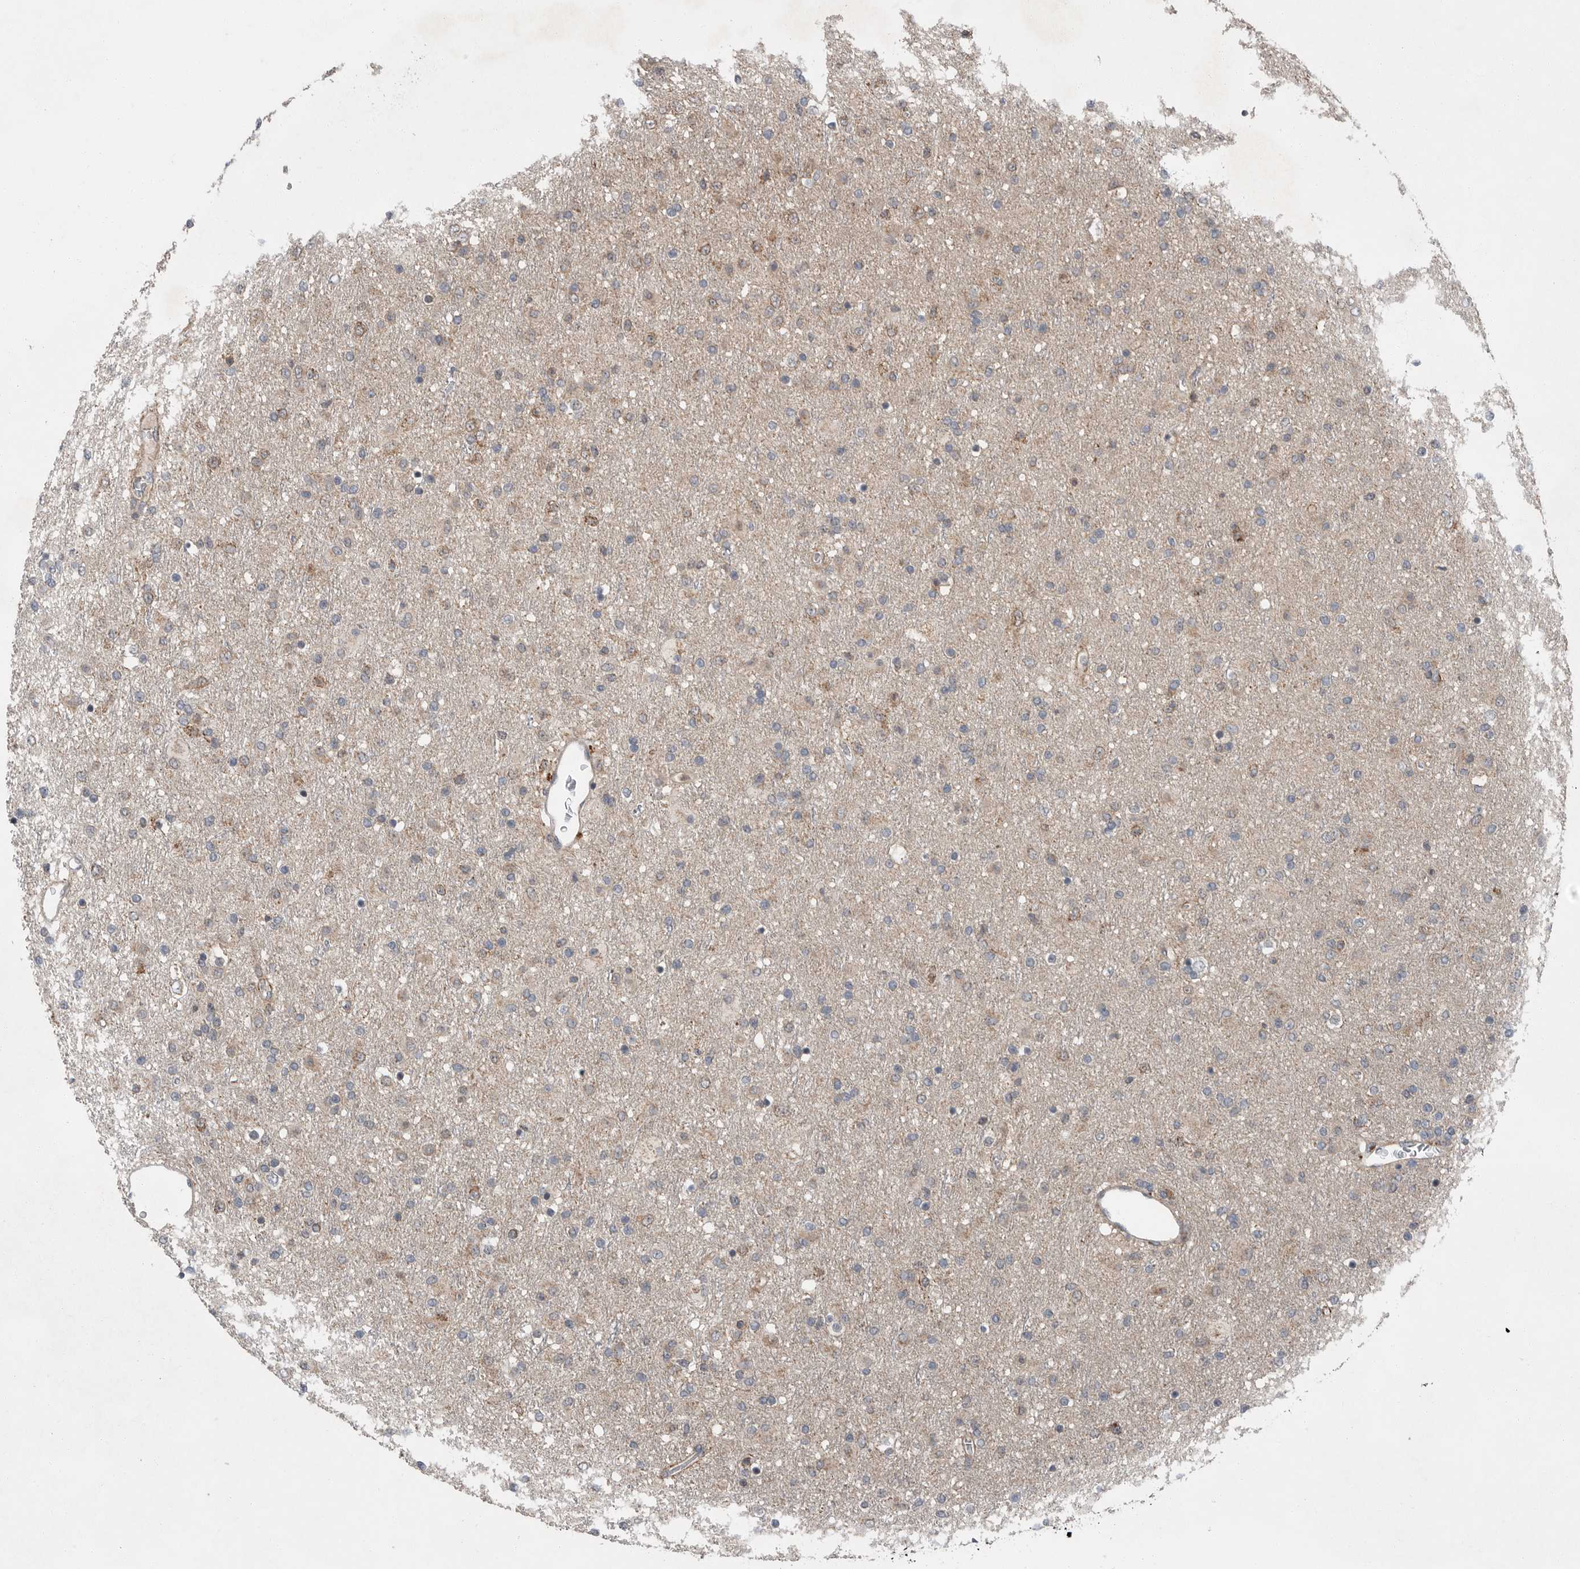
{"staining": {"intensity": "weak", "quantity": "25%-75%", "location": "cytoplasmic/membranous"}, "tissue": "glioma", "cell_type": "Tumor cells", "image_type": "cancer", "snomed": [{"axis": "morphology", "description": "Glioma, malignant, Low grade"}, {"axis": "topography", "description": "Brain"}], "caption": "Immunohistochemical staining of glioma exhibits low levels of weak cytoplasmic/membranous protein positivity in approximately 25%-75% of tumor cells.", "gene": "SCP2", "patient": {"sex": "male", "age": 65}}